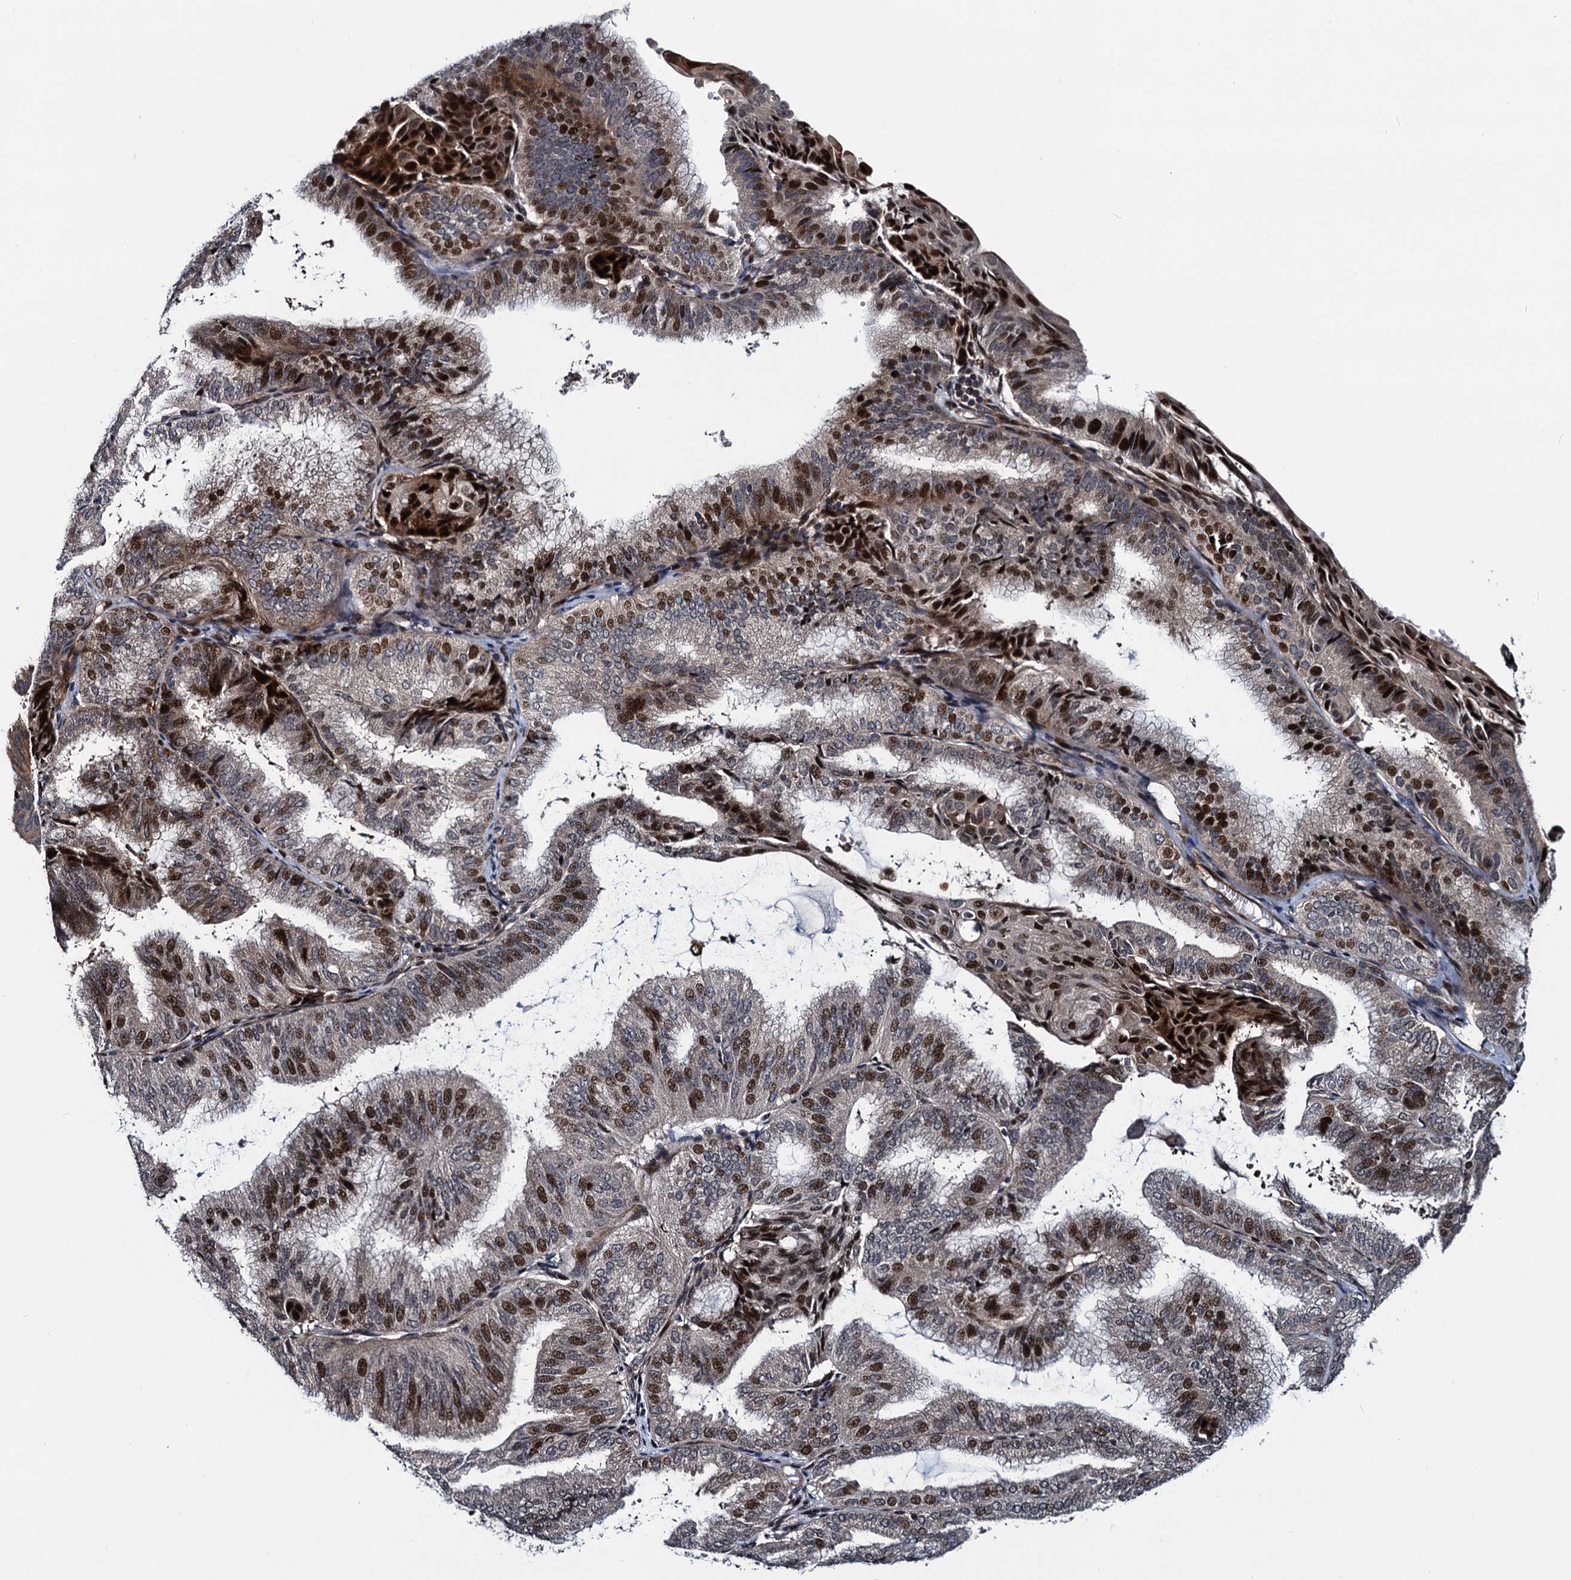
{"staining": {"intensity": "strong", "quantity": "25%-75%", "location": "nuclear"}, "tissue": "endometrial cancer", "cell_type": "Tumor cells", "image_type": "cancer", "snomed": [{"axis": "morphology", "description": "Adenocarcinoma, NOS"}, {"axis": "topography", "description": "Endometrium"}], "caption": "The histopathology image shows immunohistochemical staining of endometrial adenocarcinoma. There is strong nuclear staining is seen in approximately 25%-75% of tumor cells. Nuclei are stained in blue.", "gene": "ATOSA", "patient": {"sex": "female", "age": 49}}